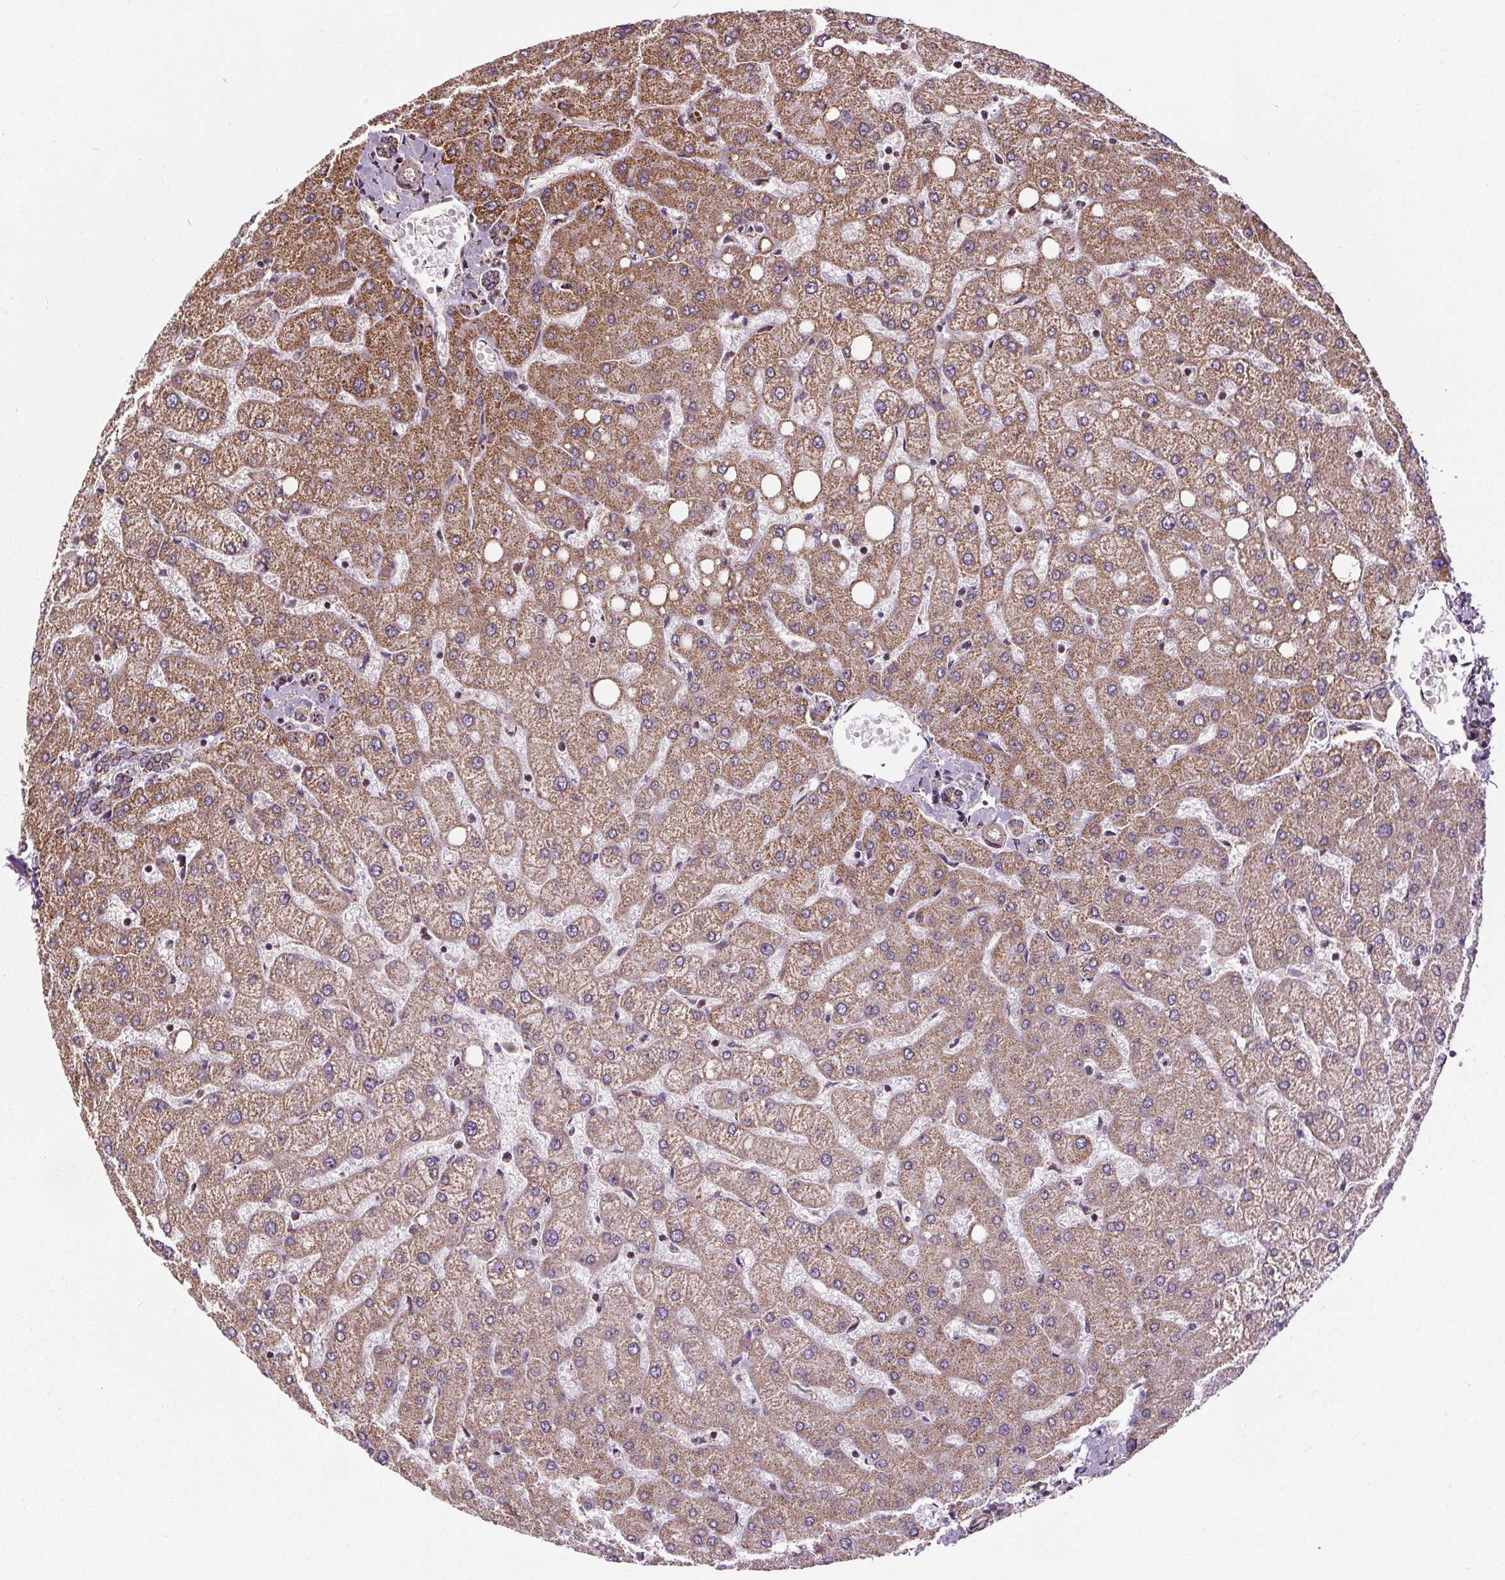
{"staining": {"intensity": "weak", "quantity": "25%-75%", "location": "cytoplasmic/membranous"}, "tissue": "liver", "cell_type": "Cholangiocytes", "image_type": "normal", "snomed": [{"axis": "morphology", "description": "Normal tissue, NOS"}, {"axis": "topography", "description": "Liver"}], "caption": "Protein expression analysis of benign human liver reveals weak cytoplasmic/membranous staining in about 25%-75% of cholangiocytes.", "gene": "ZNF548", "patient": {"sex": "female", "age": 54}}